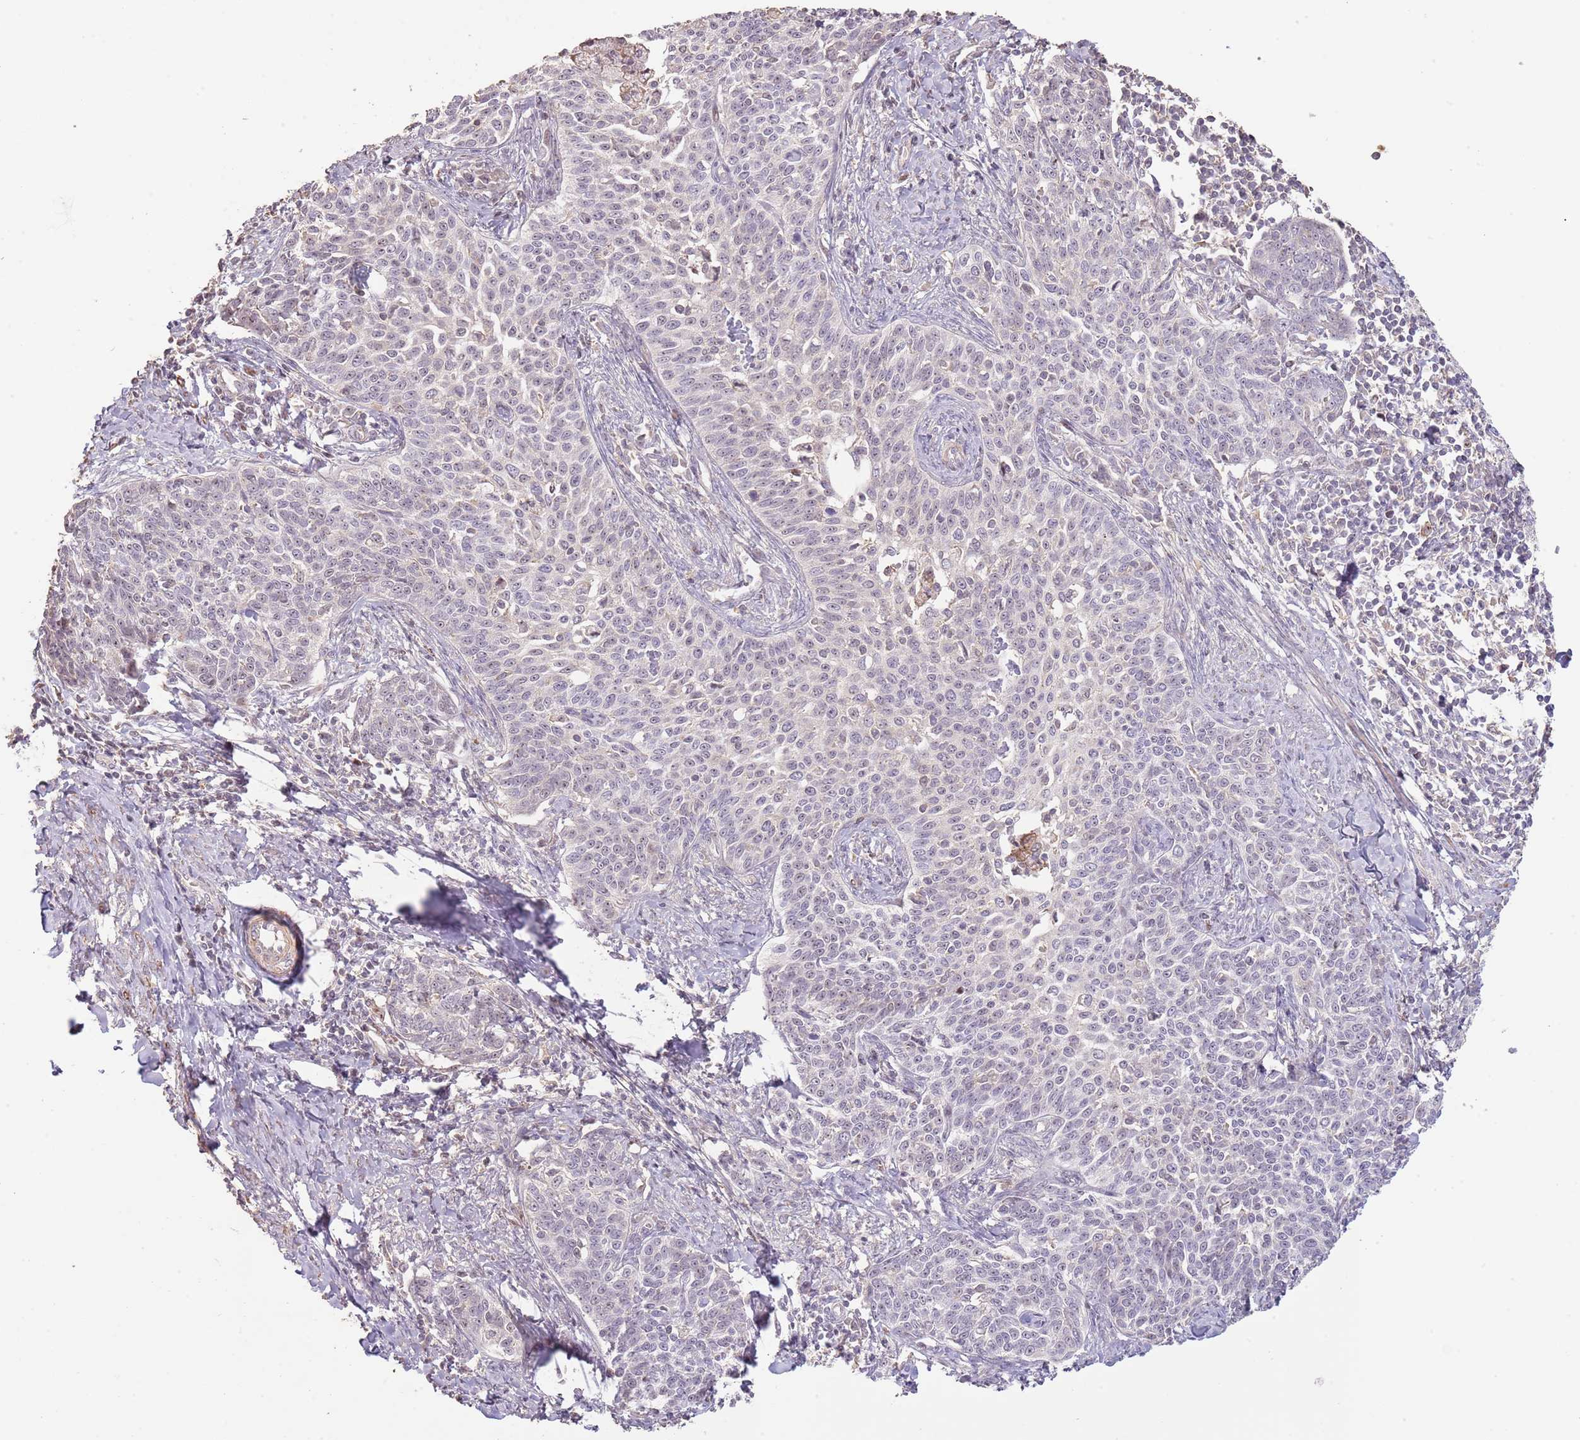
{"staining": {"intensity": "weak", "quantity": "<25%", "location": "nuclear"}, "tissue": "cervical cancer", "cell_type": "Tumor cells", "image_type": "cancer", "snomed": [{"axis": "morphology", "description": "Squamous cell carcinoma, NOS"}, {"axis": "topography", "description": "Cervix"}], "caption": "Cervical cancer was stained to show a protein in brown. There is no significant expression in tumor cells.", "gene": "ADTRP", "patient": {"sex": "female", "age": 39}}